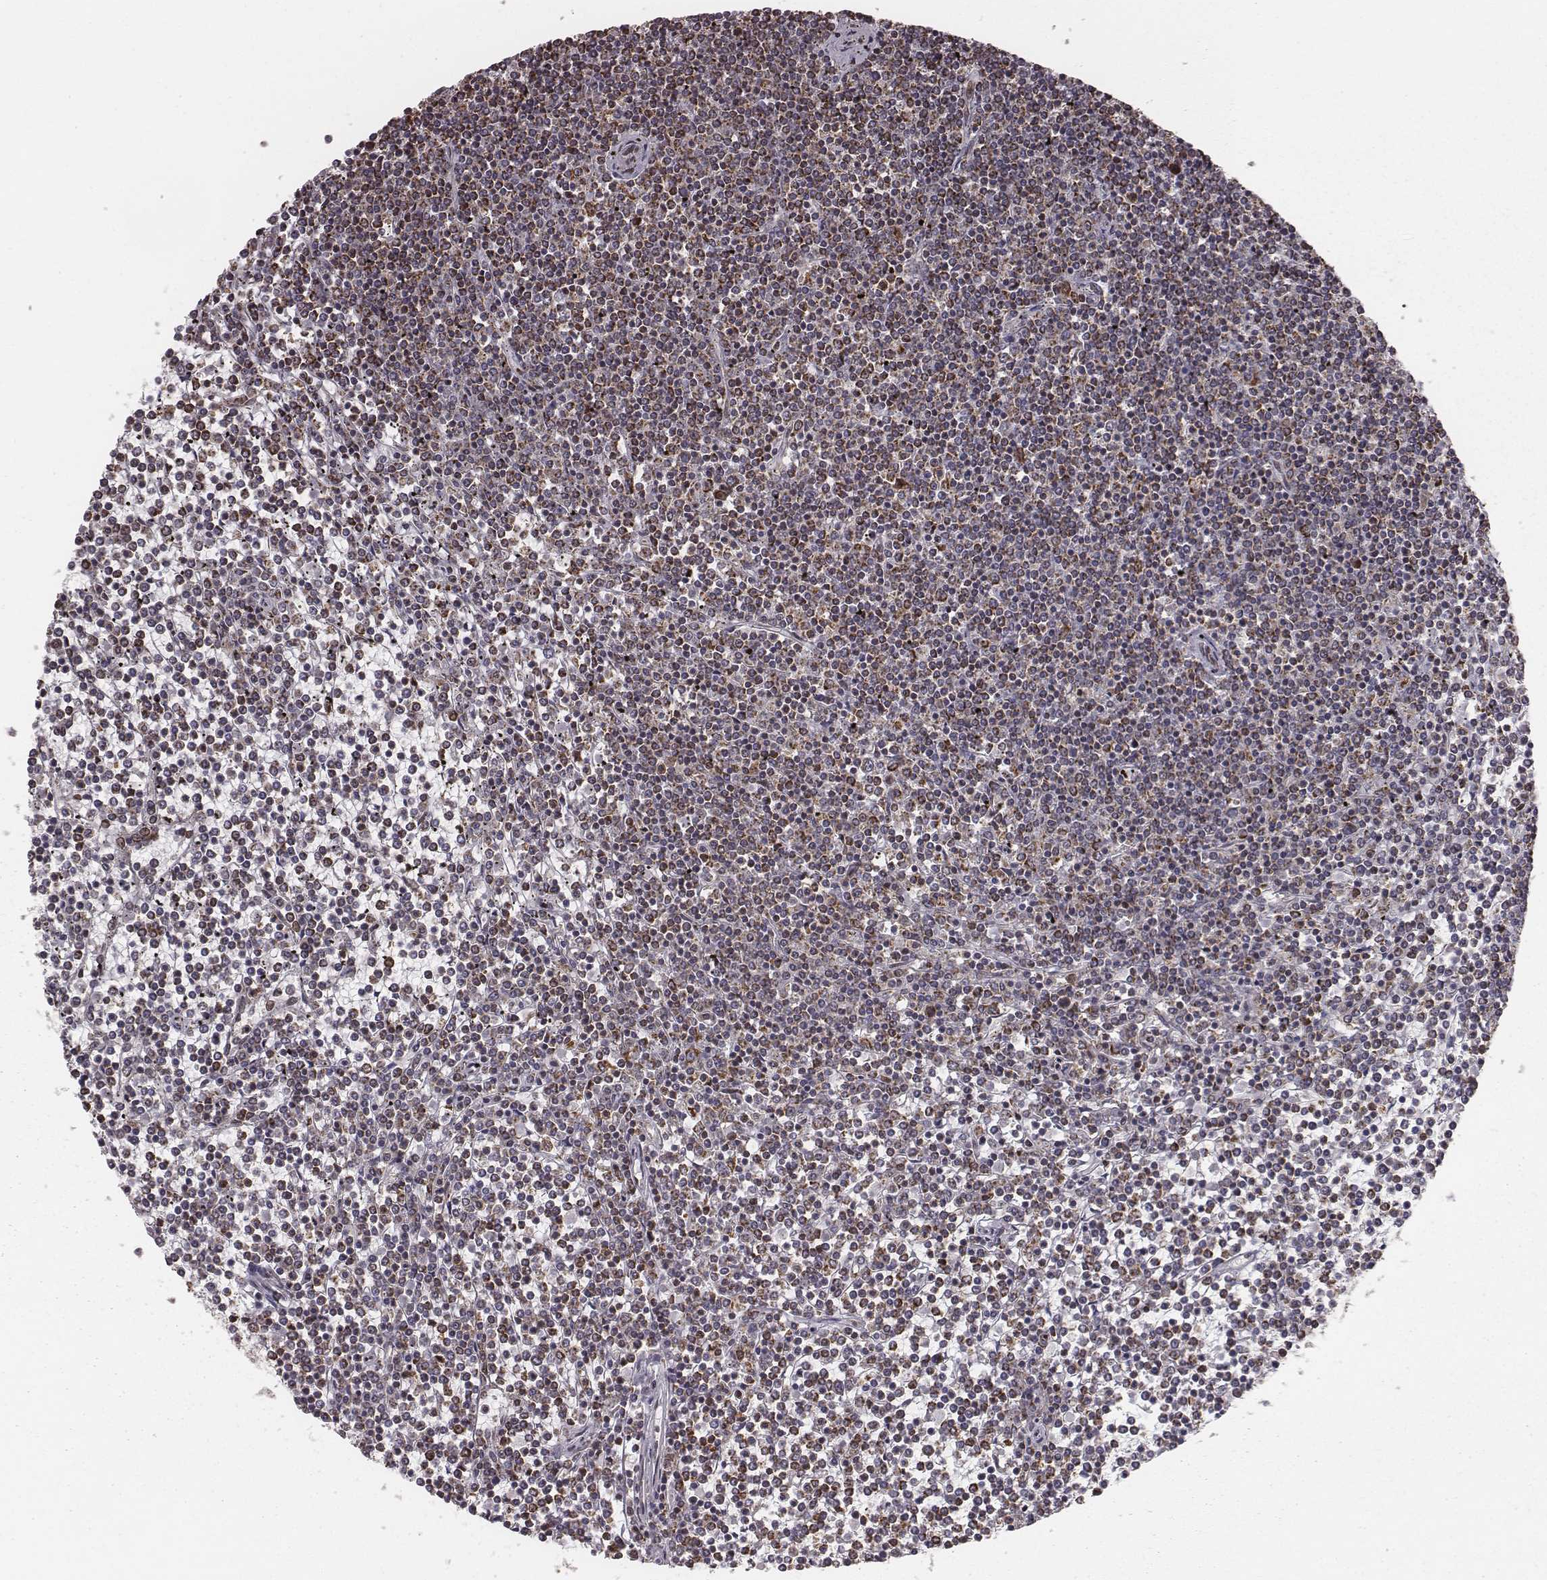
{"staining": {"intensity": "moderate", "quantity": "<25%", "location": "cytoplasmic/membranous"}, "tissue": "lymphoma", "cell_type": "Tumor cells", "image_type": "cancer", "snomed": [{"axis": "morphology", "description": "Malignant lymphoma, non-Hodgkin's type, Low grade"}, {"axis": "topography", "description": "Spleen"}], "caption": "A brown stain highlights moderate cytoplasmic/membranous expression of a protein in human low-grade malignant lymphoma, non-Hodgkin's type tumor cells. The staining was performed using DAB (3,3'-diaminobenzidine), with brown indicating positive protein expression. Nuclei are stained blue with hematoxylin.", "gene": "ACOT2", "patient": {"sex": "female", "age": 19}}